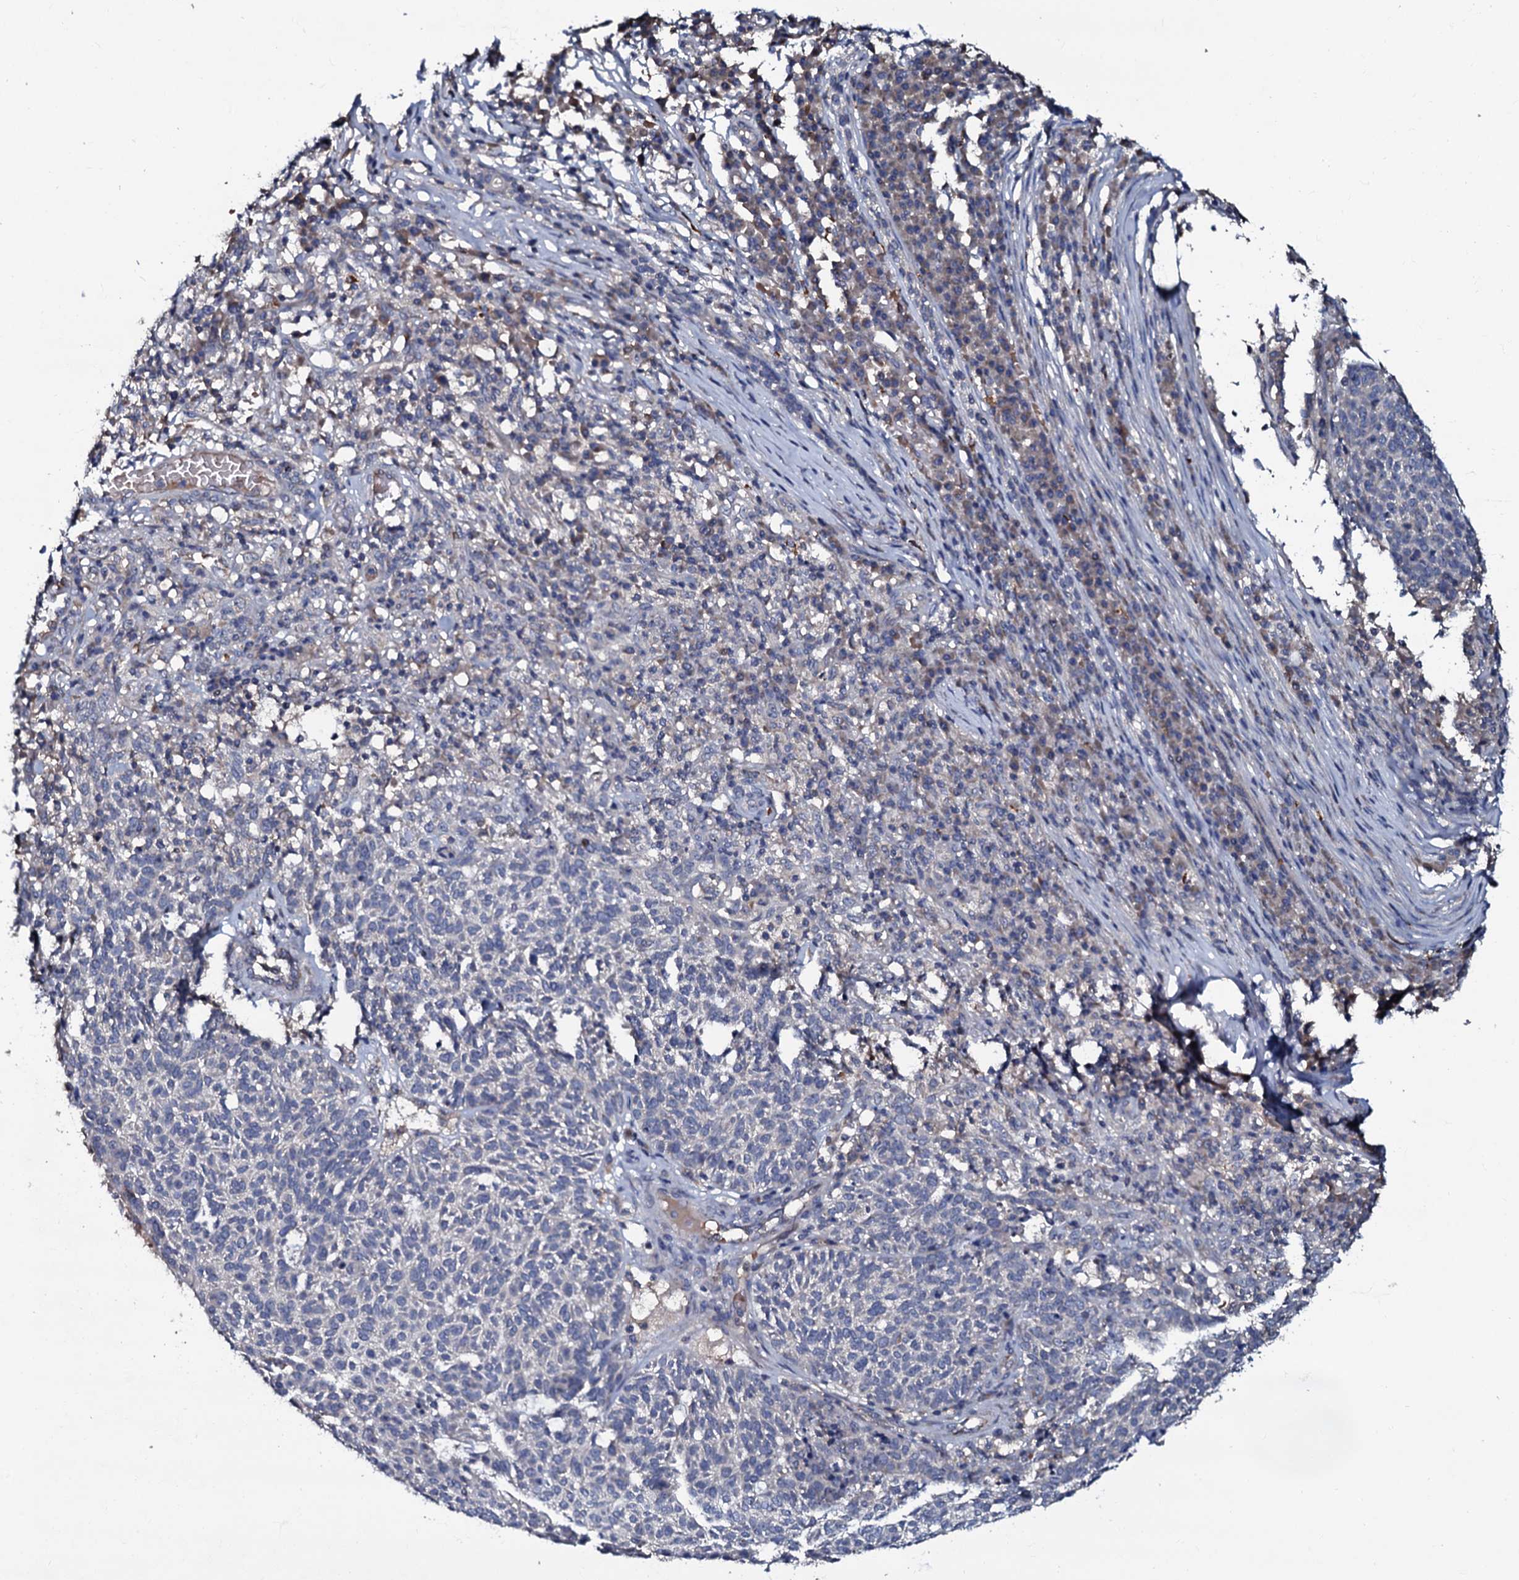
{"staining": {"intensity": "negative", "quantity": "none", "location": "none"}, "tissue": "skin cancer", "cell_type": "Tumor cells", "image_type": "cancer", "snomed": [{"axis": "morphology", "description": "Squamous cell carcinoma, NOS"}, {"axis": "topography", "description": "Skin"}], "caption": "This is a image of IHC staining of skin squamous cell carcinoma, which shows no staining in tumor cells.", "gene": "CPNE2", "patient": {"sex": "female", "age": 90}}